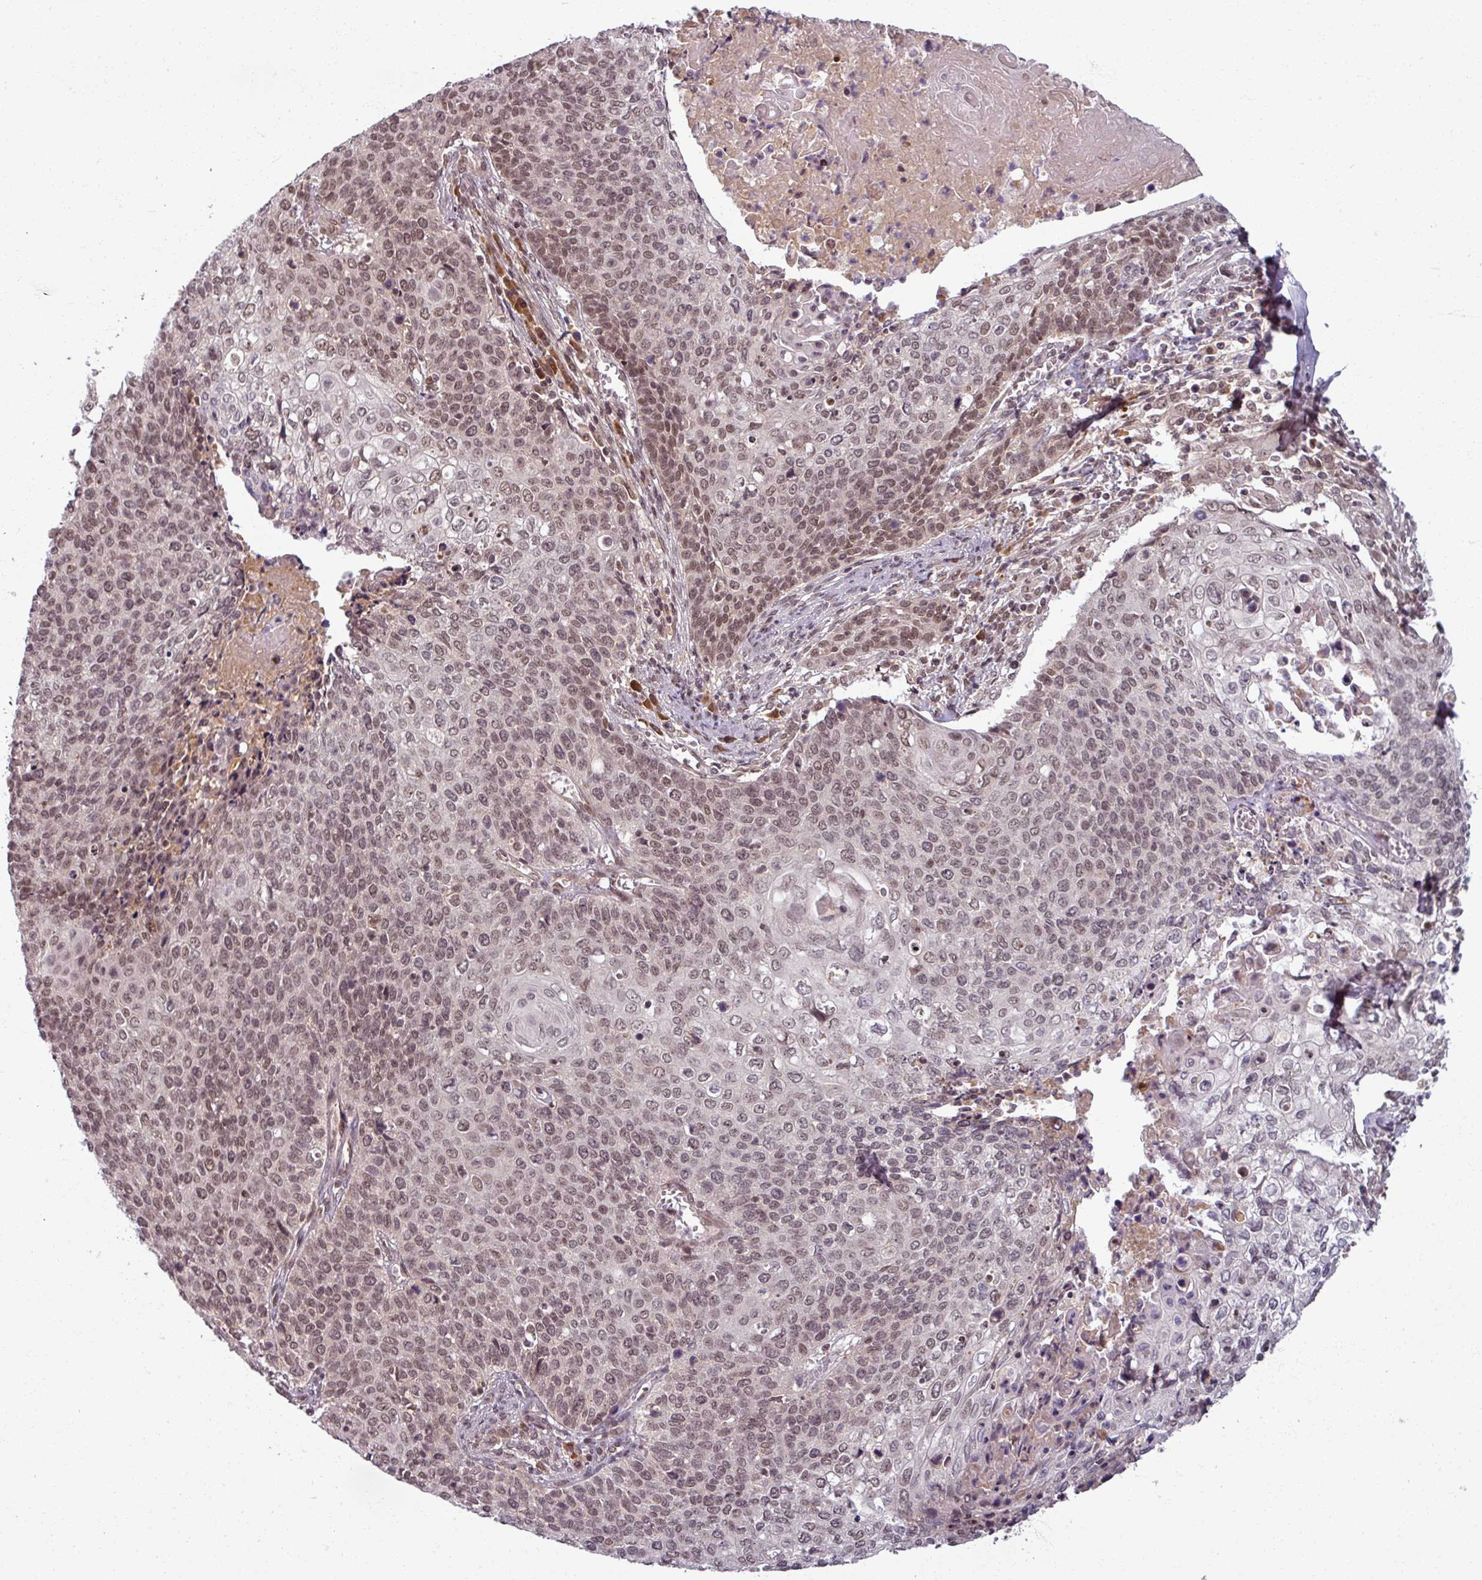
{"staining": {"intensity": "weak", "quantity": ">75%", "location": "nuclear"}, "tissue": "cervical cancer", "cell_type": "Tumor cells", "image_type": "cancer", "snomed": [{"axis": "morphology", "description": "Squamous cell carcinoma, NOS"}, {"axis": "topography", "description": "Cervix"}], "caption": "Squamous cell carcinoma (cervical) stained with IHC shows weak nuclear staining in approximately >75% of tumor cells.", "gene": "POLR2G", "patient": {"sex": "female", "age": 39}}